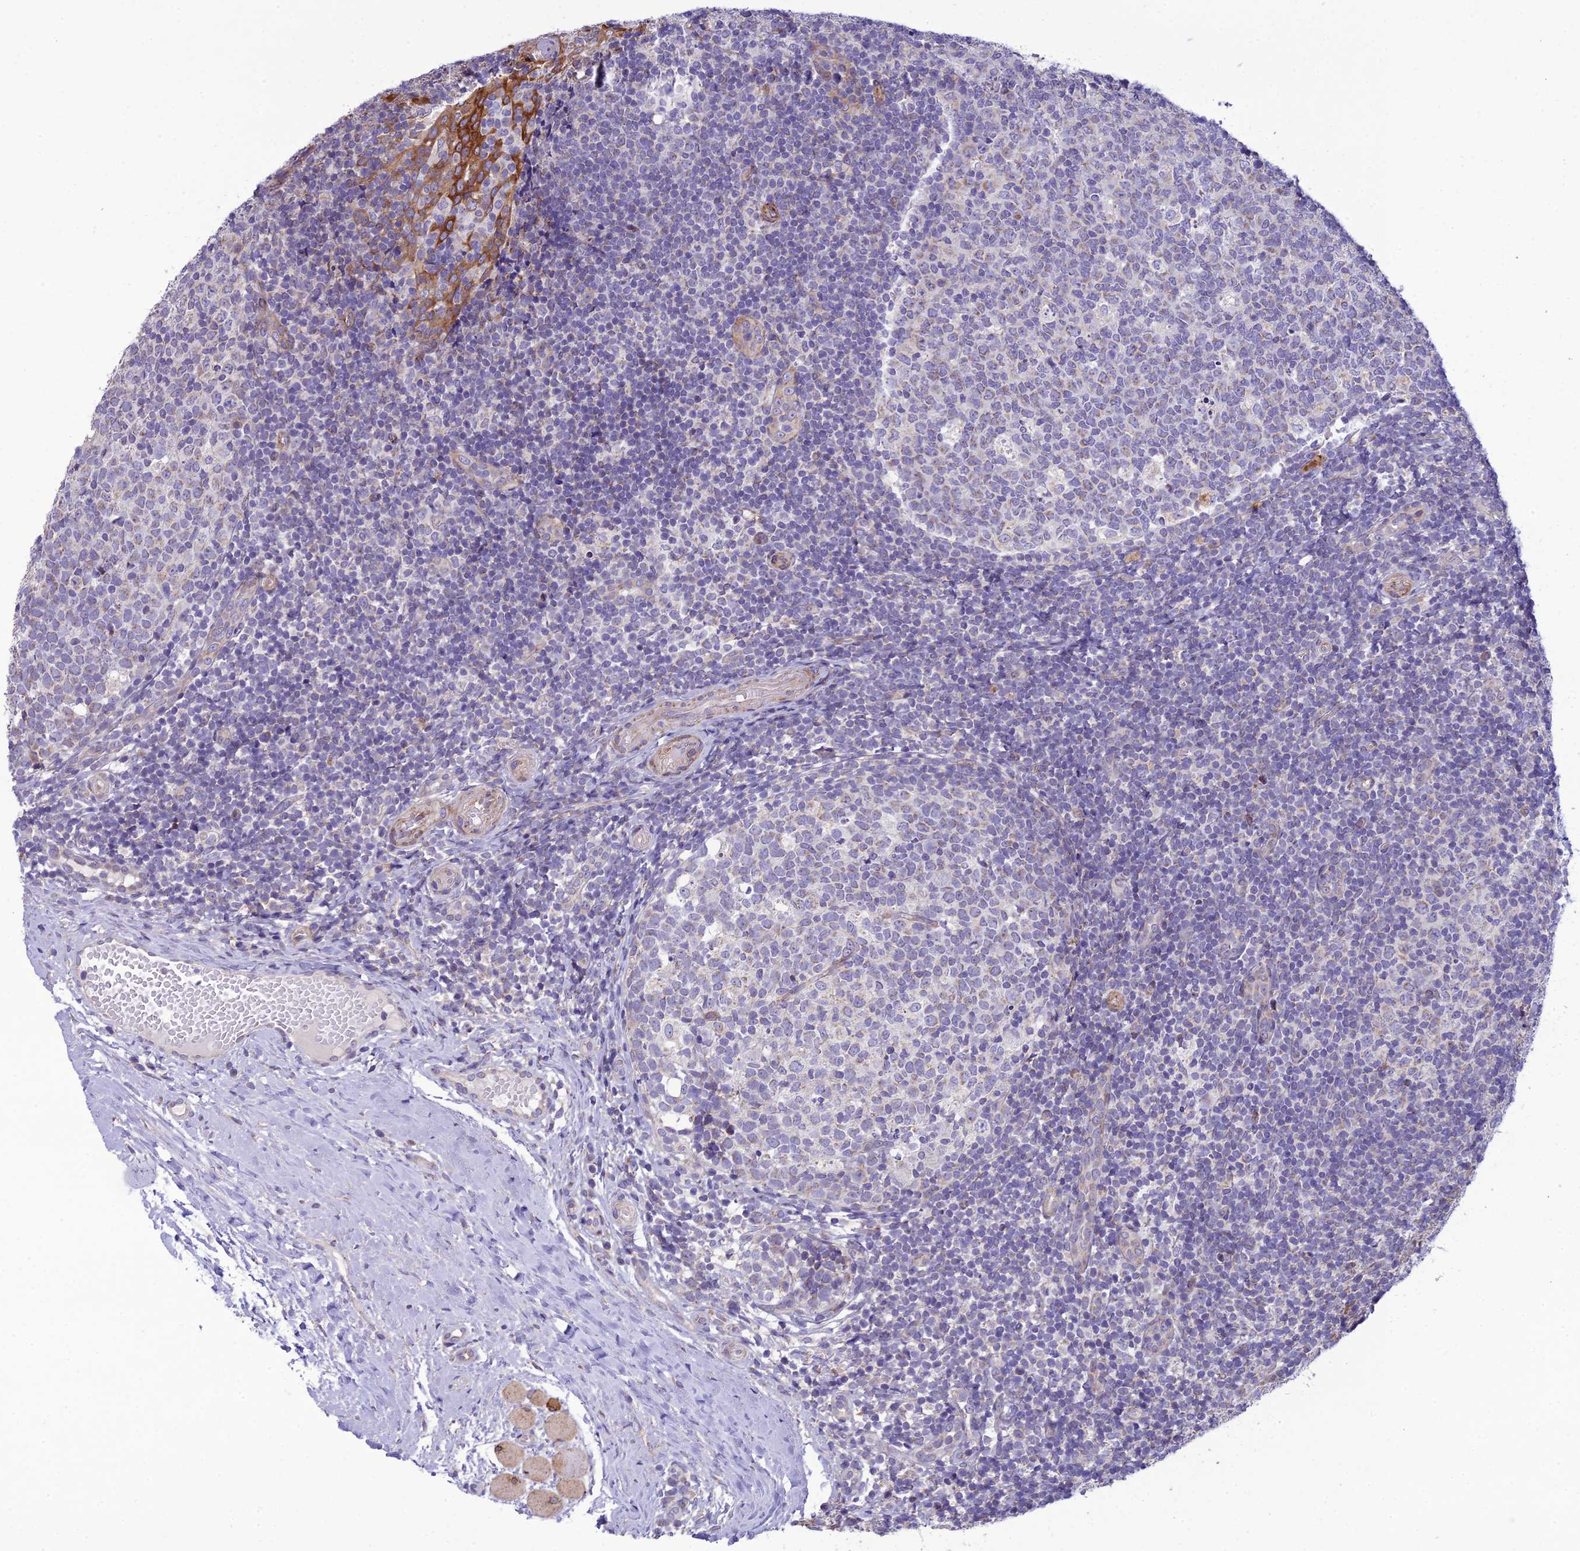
{"staining": {"intensity": "negative", "quantity": "none", "location": "none"}, "tissue": "tonsil", "cell_type": "Germinal center cells", "image_type": "normal", "snomed": [{"axis": "morphology", "description": "Normal tissue, NOS"}, {"axis": "topography", "description": "Tonsil"}], "caption": "A high-resolution photomicrograph shows immunohistochemistry staining of benign tonsil, which demonstrates no significant expression in germinal center cells.", "gene": "NODAL", "patient": {"sex": "female", "age": 19}}